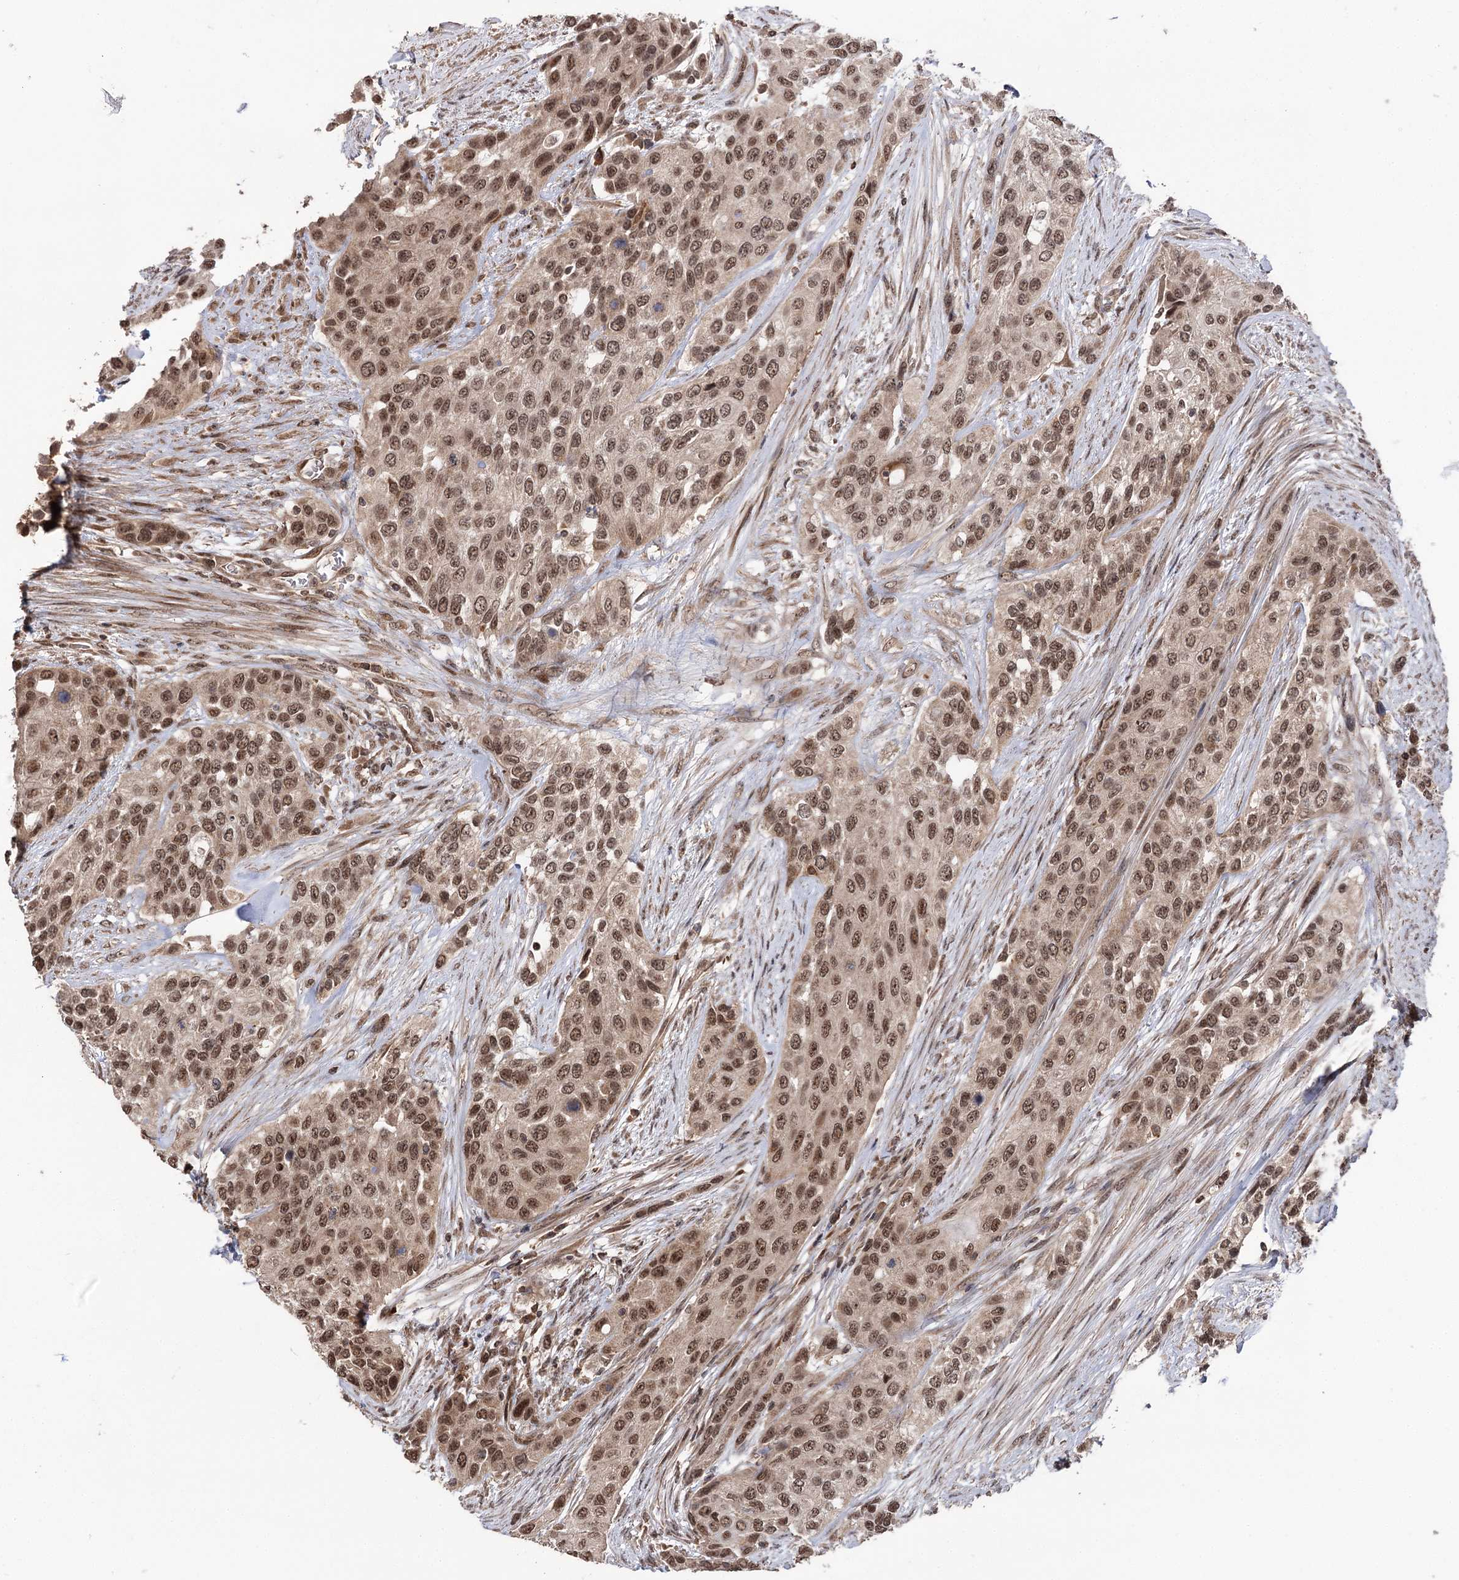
{"staining": {"intensity": "moderate", "quantity": ">75%", "location": "nuclear"}, "tissue": "urothelial cancer", "cell_type": "Tumor cells", "image_type": "cancer", "snomed": [{"axis": "morphology", "description": "Normal tissue, NOS"}, {"axis": "morphology", "description": "Urothelial carcinoma, High grade"}, {"axis": "topography", "description": "Vascular tissue"}, {"axis": "topography", "description": "Urinary bladder"}], "caption": "High-grade urothelial carcinoma tissue reveals moderate nuclear positivity in about >75% of tumor cells (DAB = brown stain, brightfield microscopy at high magnification).", "gene": "FAM53B", "patient": {"sex": "female", "age": 56}}